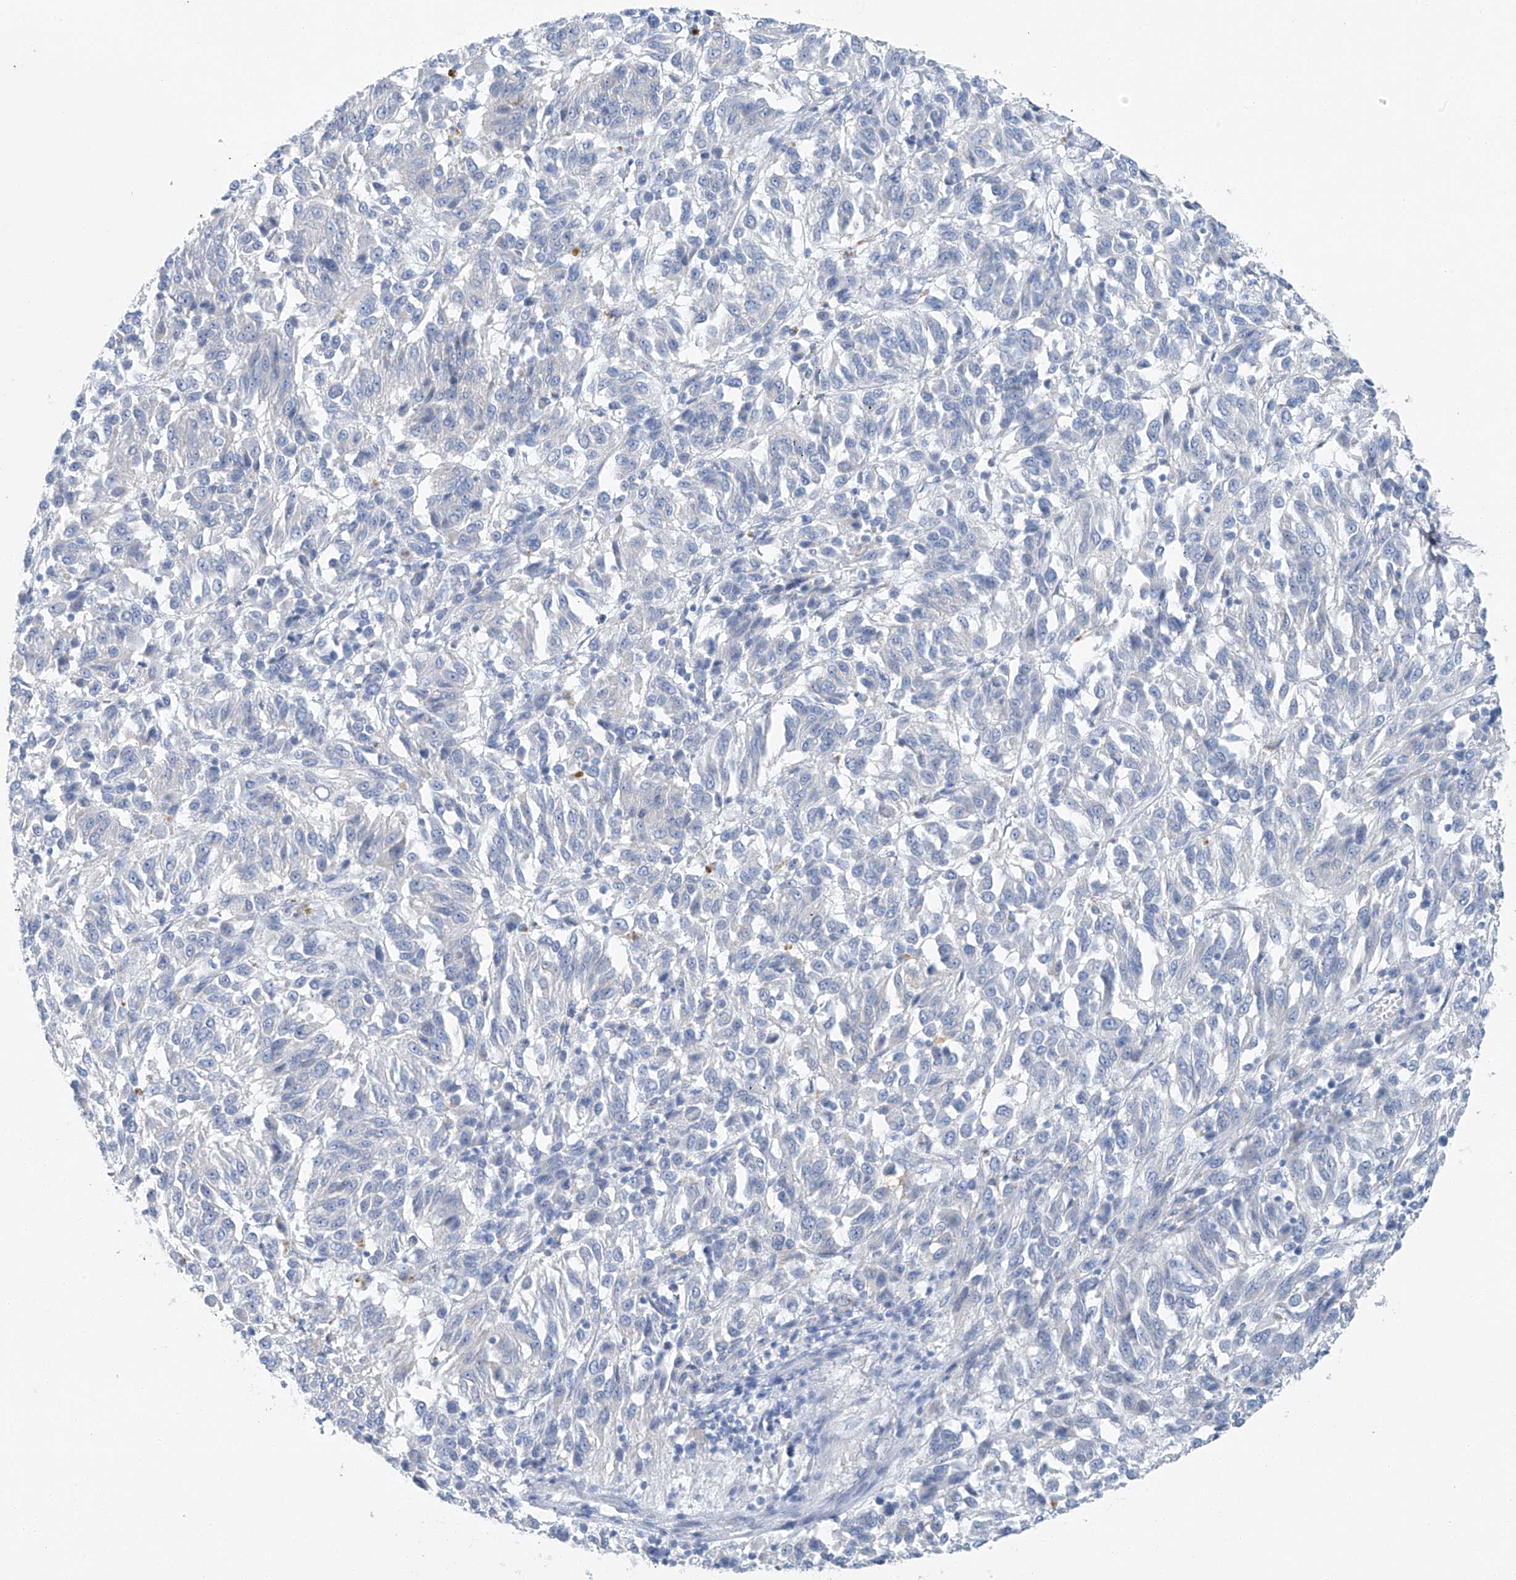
{"staining": {"intensity": "negative", "quantity": "none", "location": "none"}, "tissue": "melanoma", "cell_type": "Tumor cells", "image_type": "cancer", "snomed": [{"axis": "morphology", "description": "Malignant melanoma, NOS"}, {"axis": "topography", "description": "Skin"}], "caption": "Image shows no protein staining in tumor cells of malignant melanoma tissue.", "gene": "C1orf87", "patient": {"sex": "female", "age": 82}}